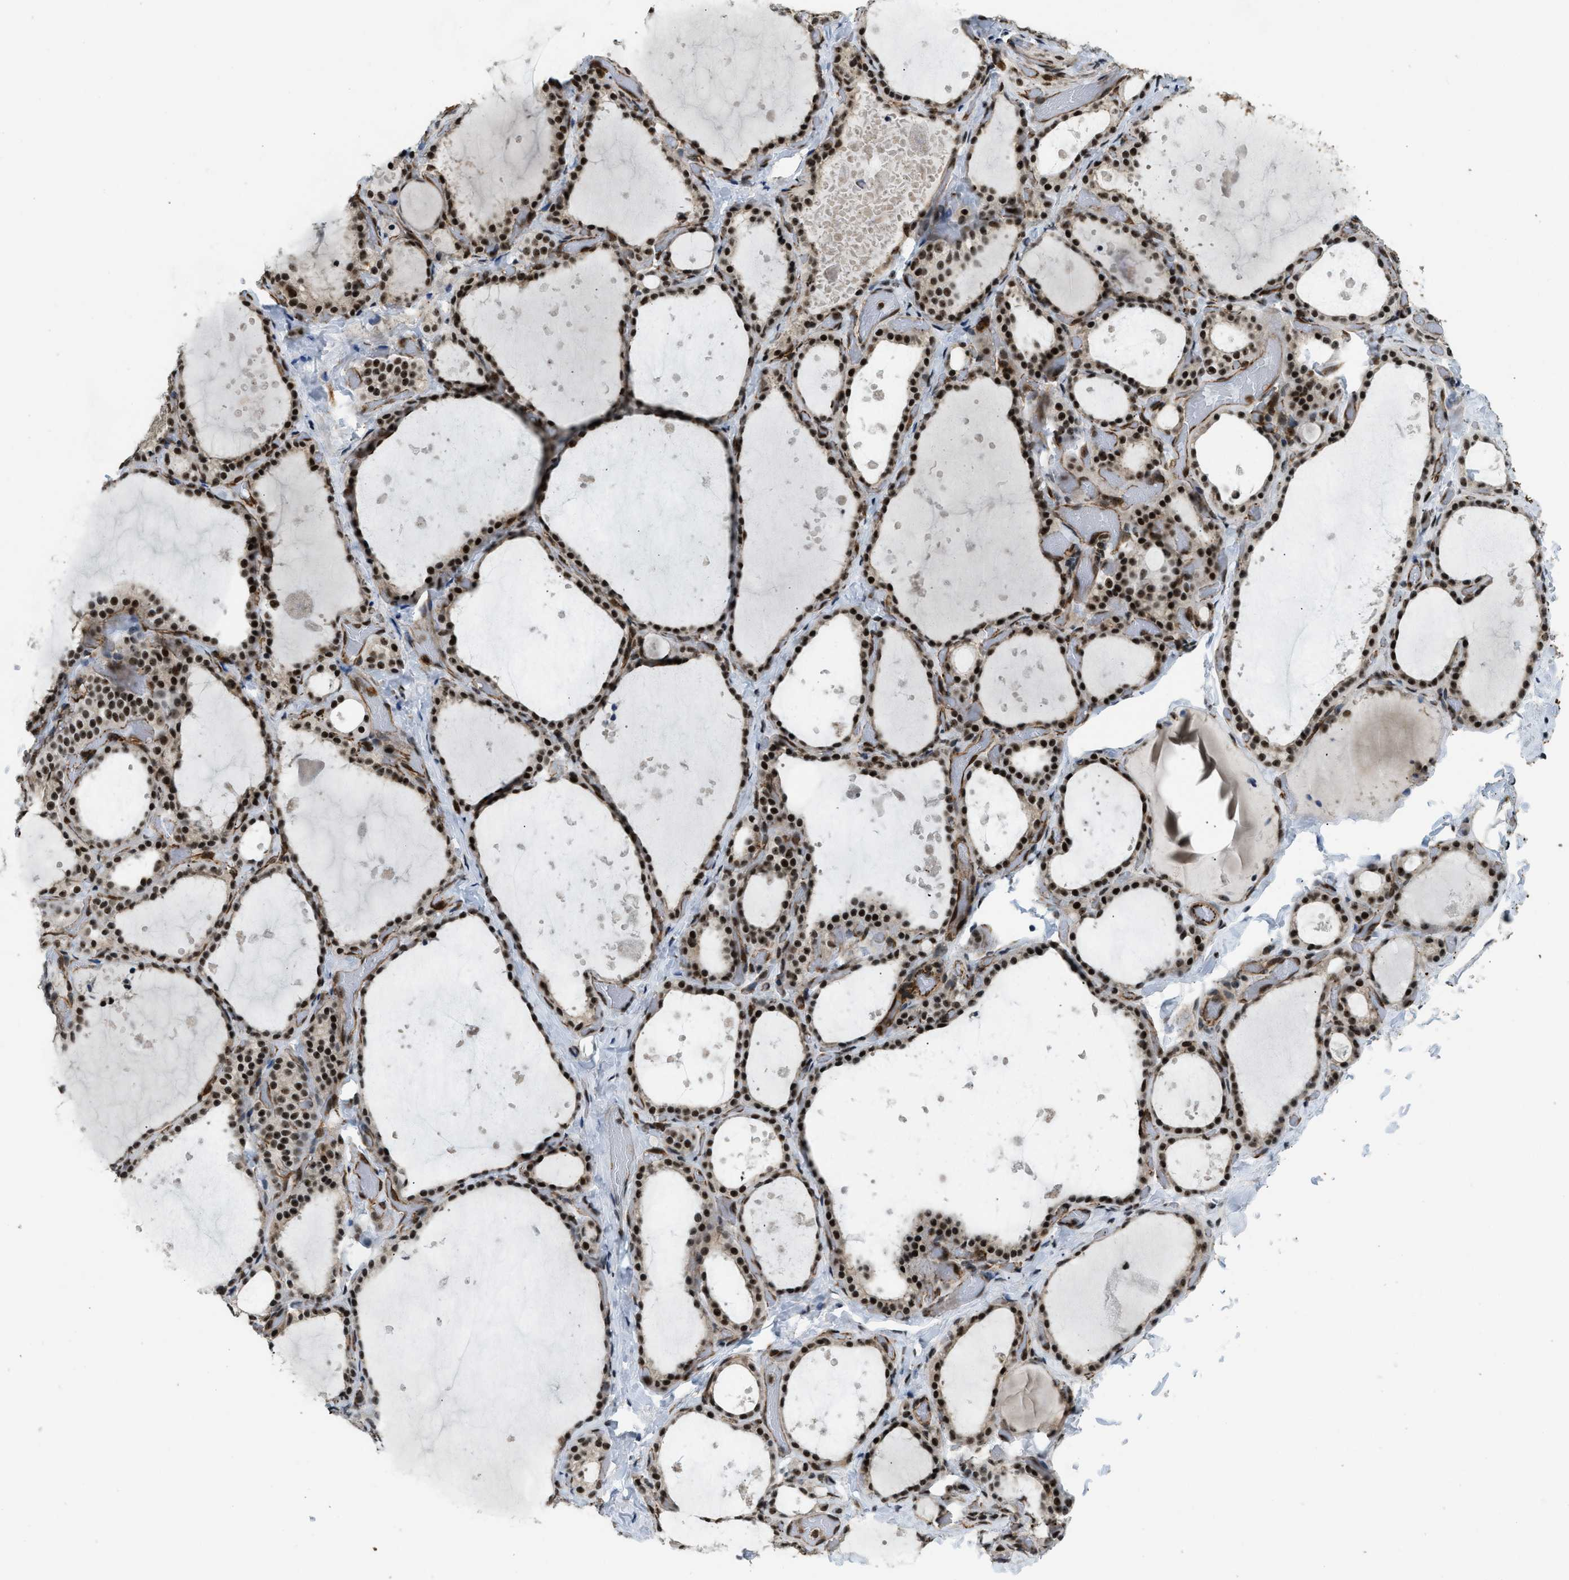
{"staining": {"intensity": "strong", "quantity": ">75%", "location": "nuclear"}, "tissue": "thyroid gland", "cell_type": "Glandular cells", "image_type": "normal", "snomed": [{"axis": "morphology", "description": "Normal tissue, NOS"}, {"axis": "topography", "description": "Thyroid gland"}], "caption": "This is a micrograph of IHC staining of benign thyroid gland, which shows strong staining in the nuclear of glandular cells.", "gene": "E2F1", "patient": {"sex": "female", "age": 44}}